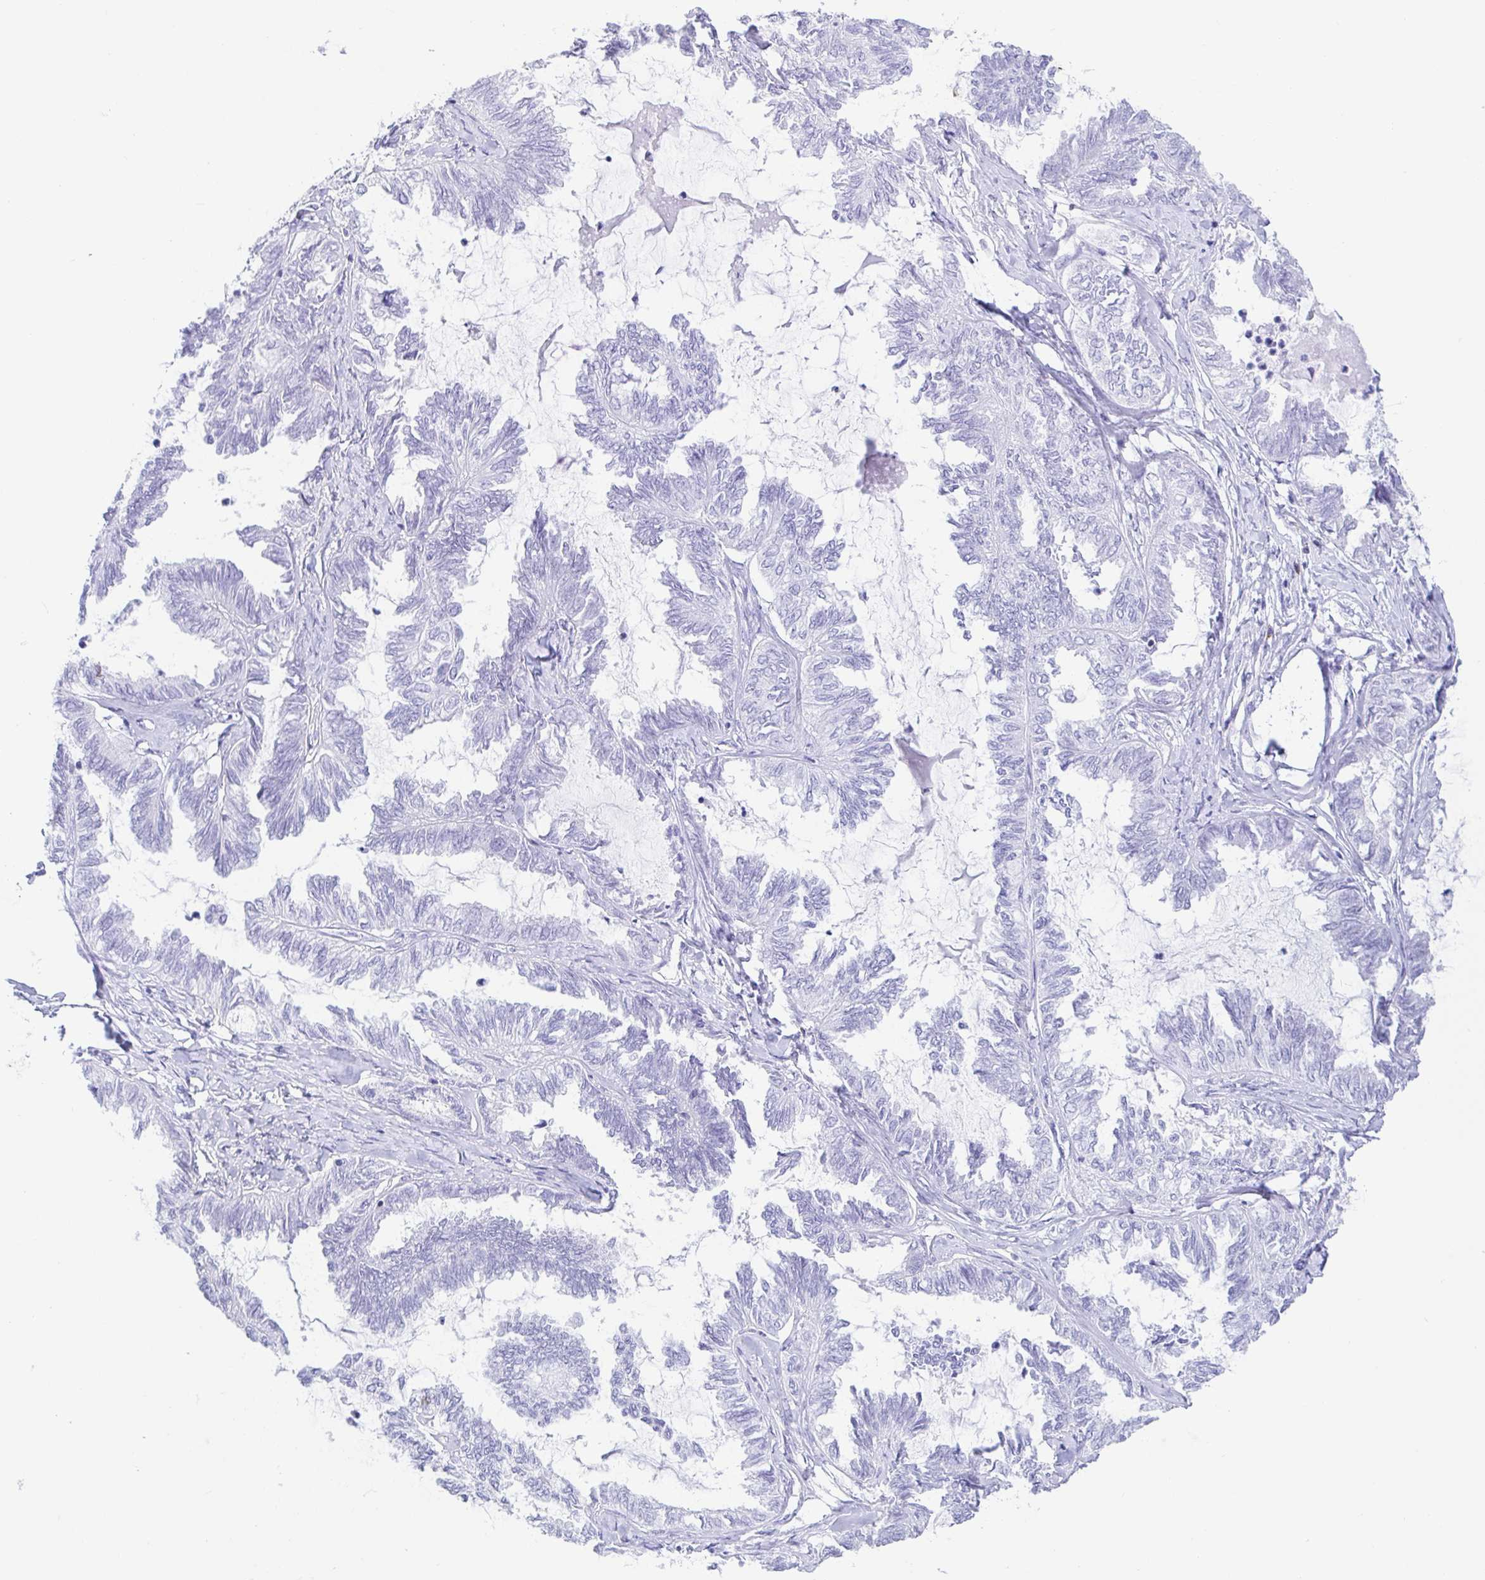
{"staining": {"intensity": "negative", "quantity": "none", "location": "none"}, "tissue": "ovarian cancer", "cell_type": "Tumor cells", "image_type": "cancer", "snomed": [{"axis": "morphology", "description": "Carcinoma, endometroid"}, {"axis": "topography", "description": "Ovary"}], "caption": "IHC of ovarian endometroid carcinoma demonstrates no expression in tumor cells.", "gene": "CD5", "patient": {"sex": "female", "age": 70}}